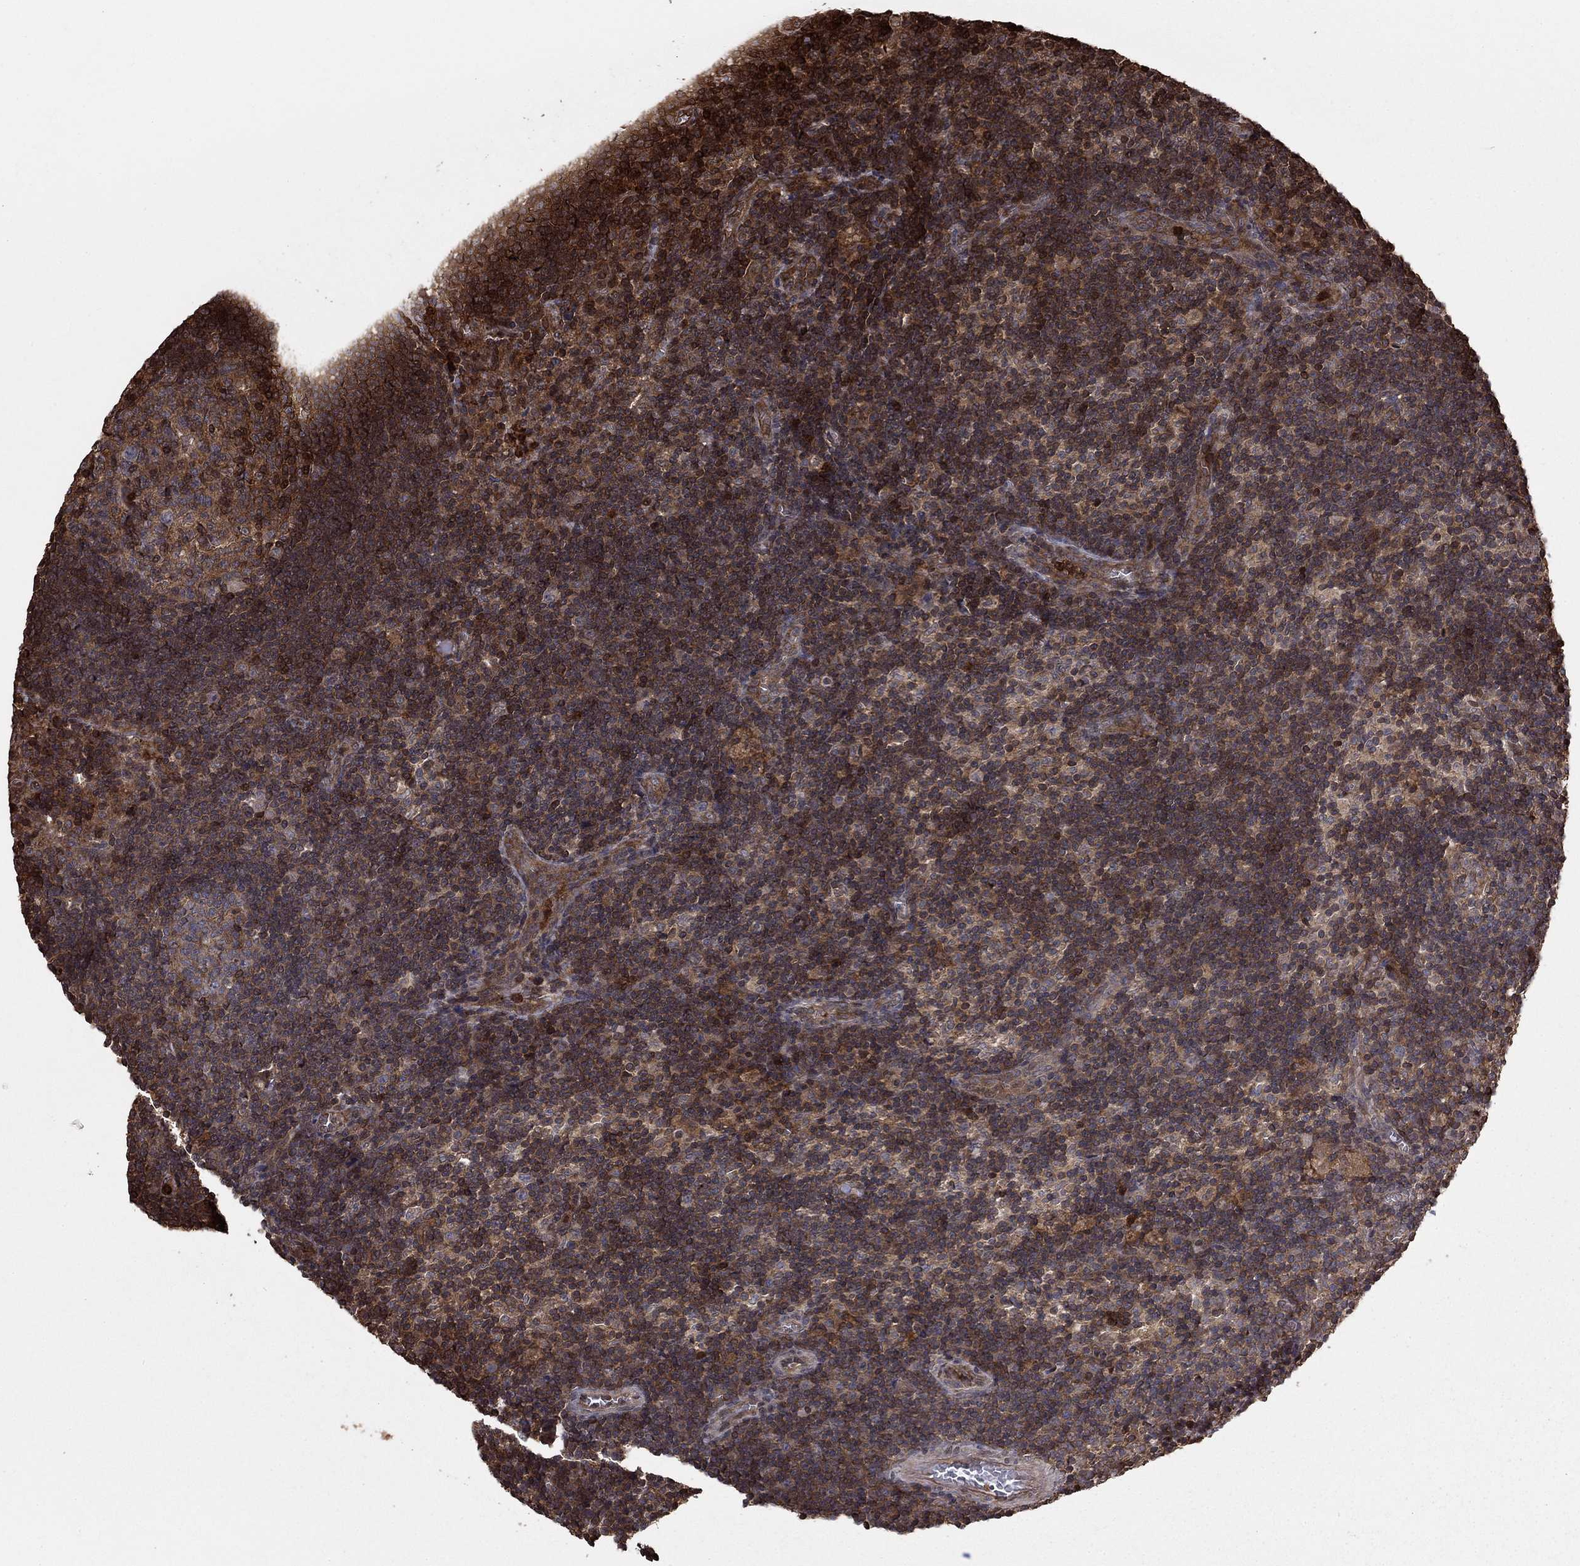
{"staining": {"intensity": "moderate", "quantity": "<25%", "location": "cytoplasmic/membranous,nuclear"}, "tissue": "lymph node", "cell_type": "Germinal center cells", "image_type": "normal", "snomed": [{"axis": "morphology", "description": "Normal tissue, NOS"}, {"axis": "morphology", "description": "Adenocarcinoma, NOS"}, {"axis": "topography", "description": "Lymph node"}, {"axis": "topography", "description": "Pancreas"}], "caption": "Immunohistochemistry (IHC) image of benign human lymph node stained for a protein (brown), which displays low levels of moderate cytoplasmic/membranous,nuclear staining in about <25% of germinal center cells.", "gene": "GYG1", "patient": {"sex": "female", "age": 58}}